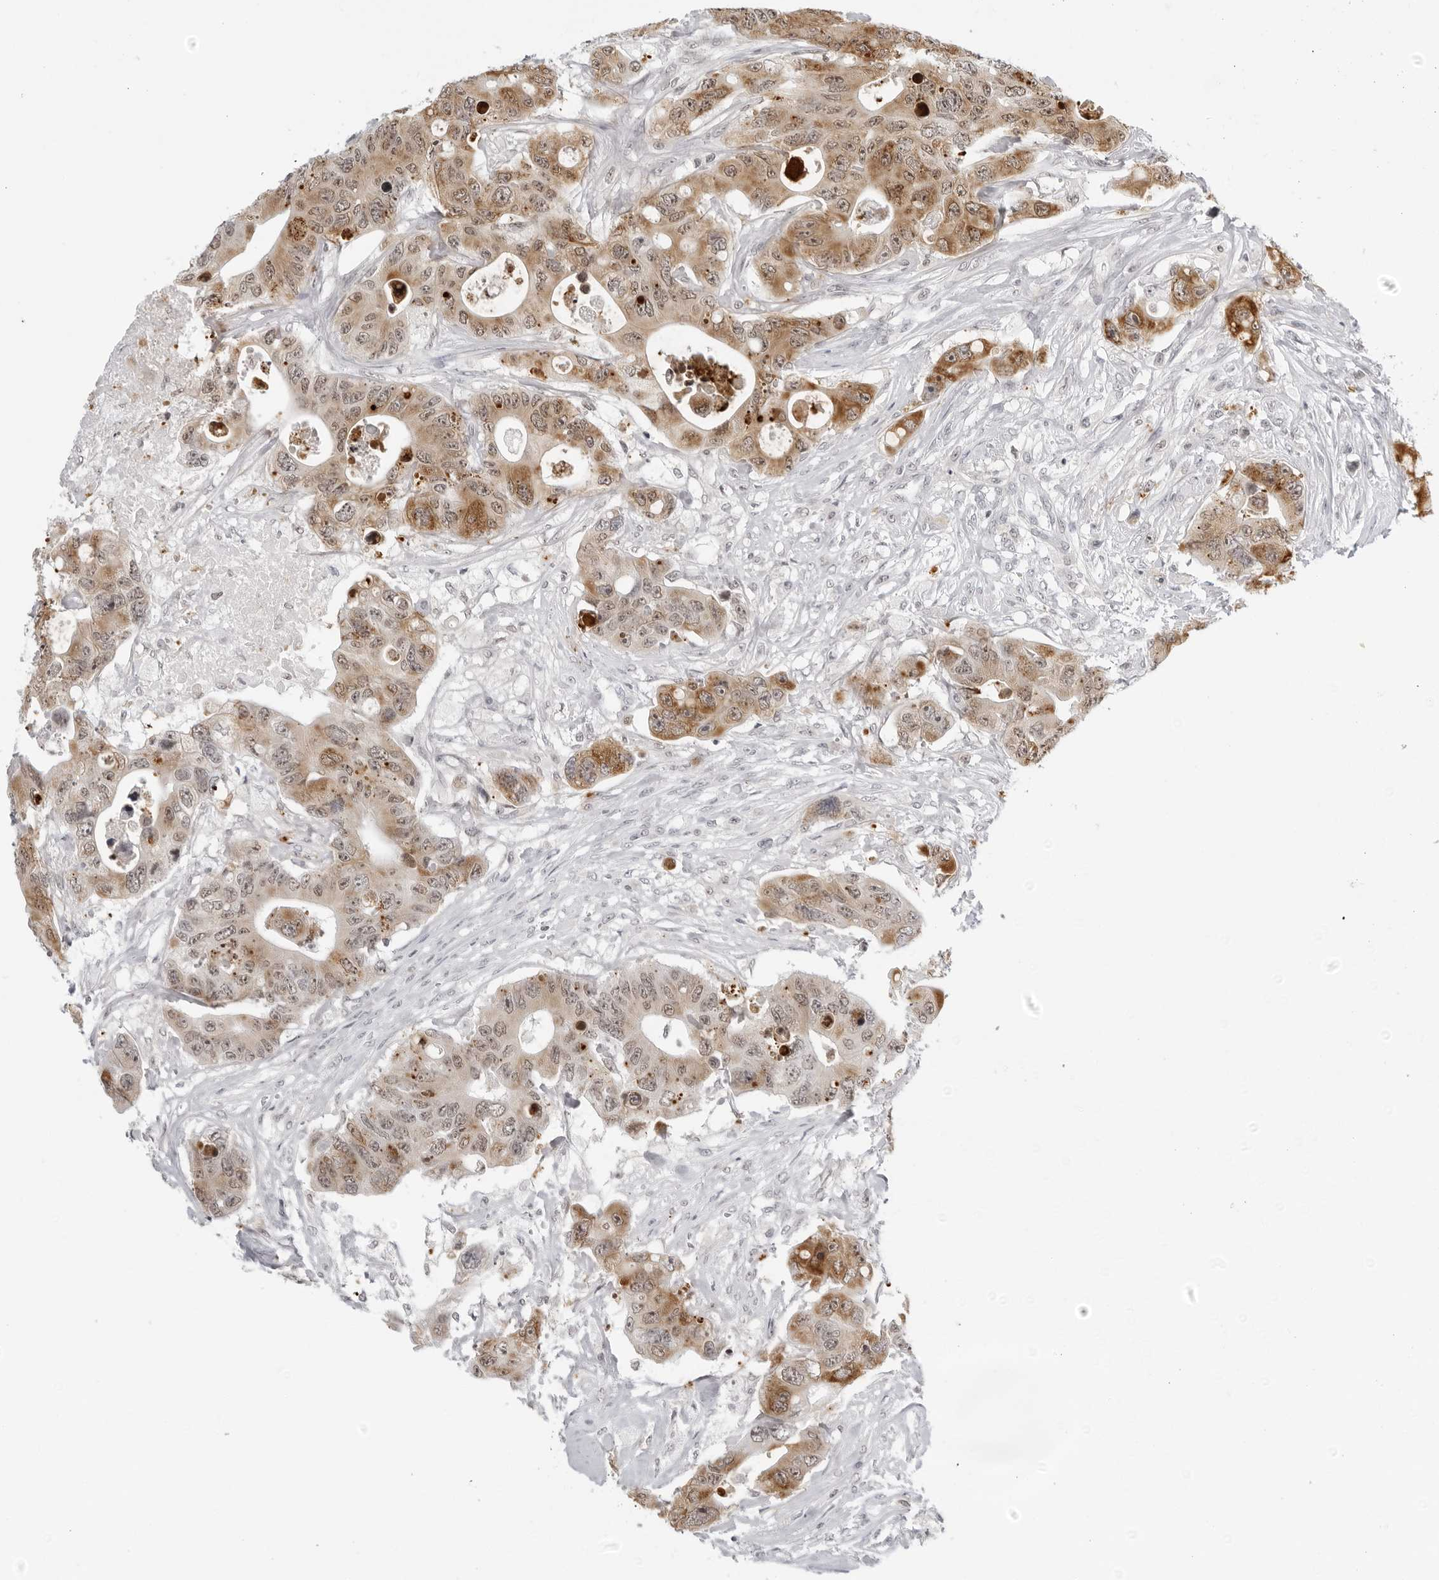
{"staining": {"intensity": "moderate", "quantity": ">75%", "location": "cytoplasmic/membranous,nuclear"}, "tissue": "colorectal cancer", "cell_type": "Tumor cells", "image_type": "cancer", "snomed": [{"axis": "morphology", "description": "Adenocarcinoma, NOS"}, {"axis": "topography", "description": "Colon"}], "caption": "The immunohistochemical stain shows moderate cytoplasmic/membranous and nuclear staining in tumor cells of colorectal cancer tissue.", "gene": "MSH6", "patient": {"sex": "female", "age": 46}}